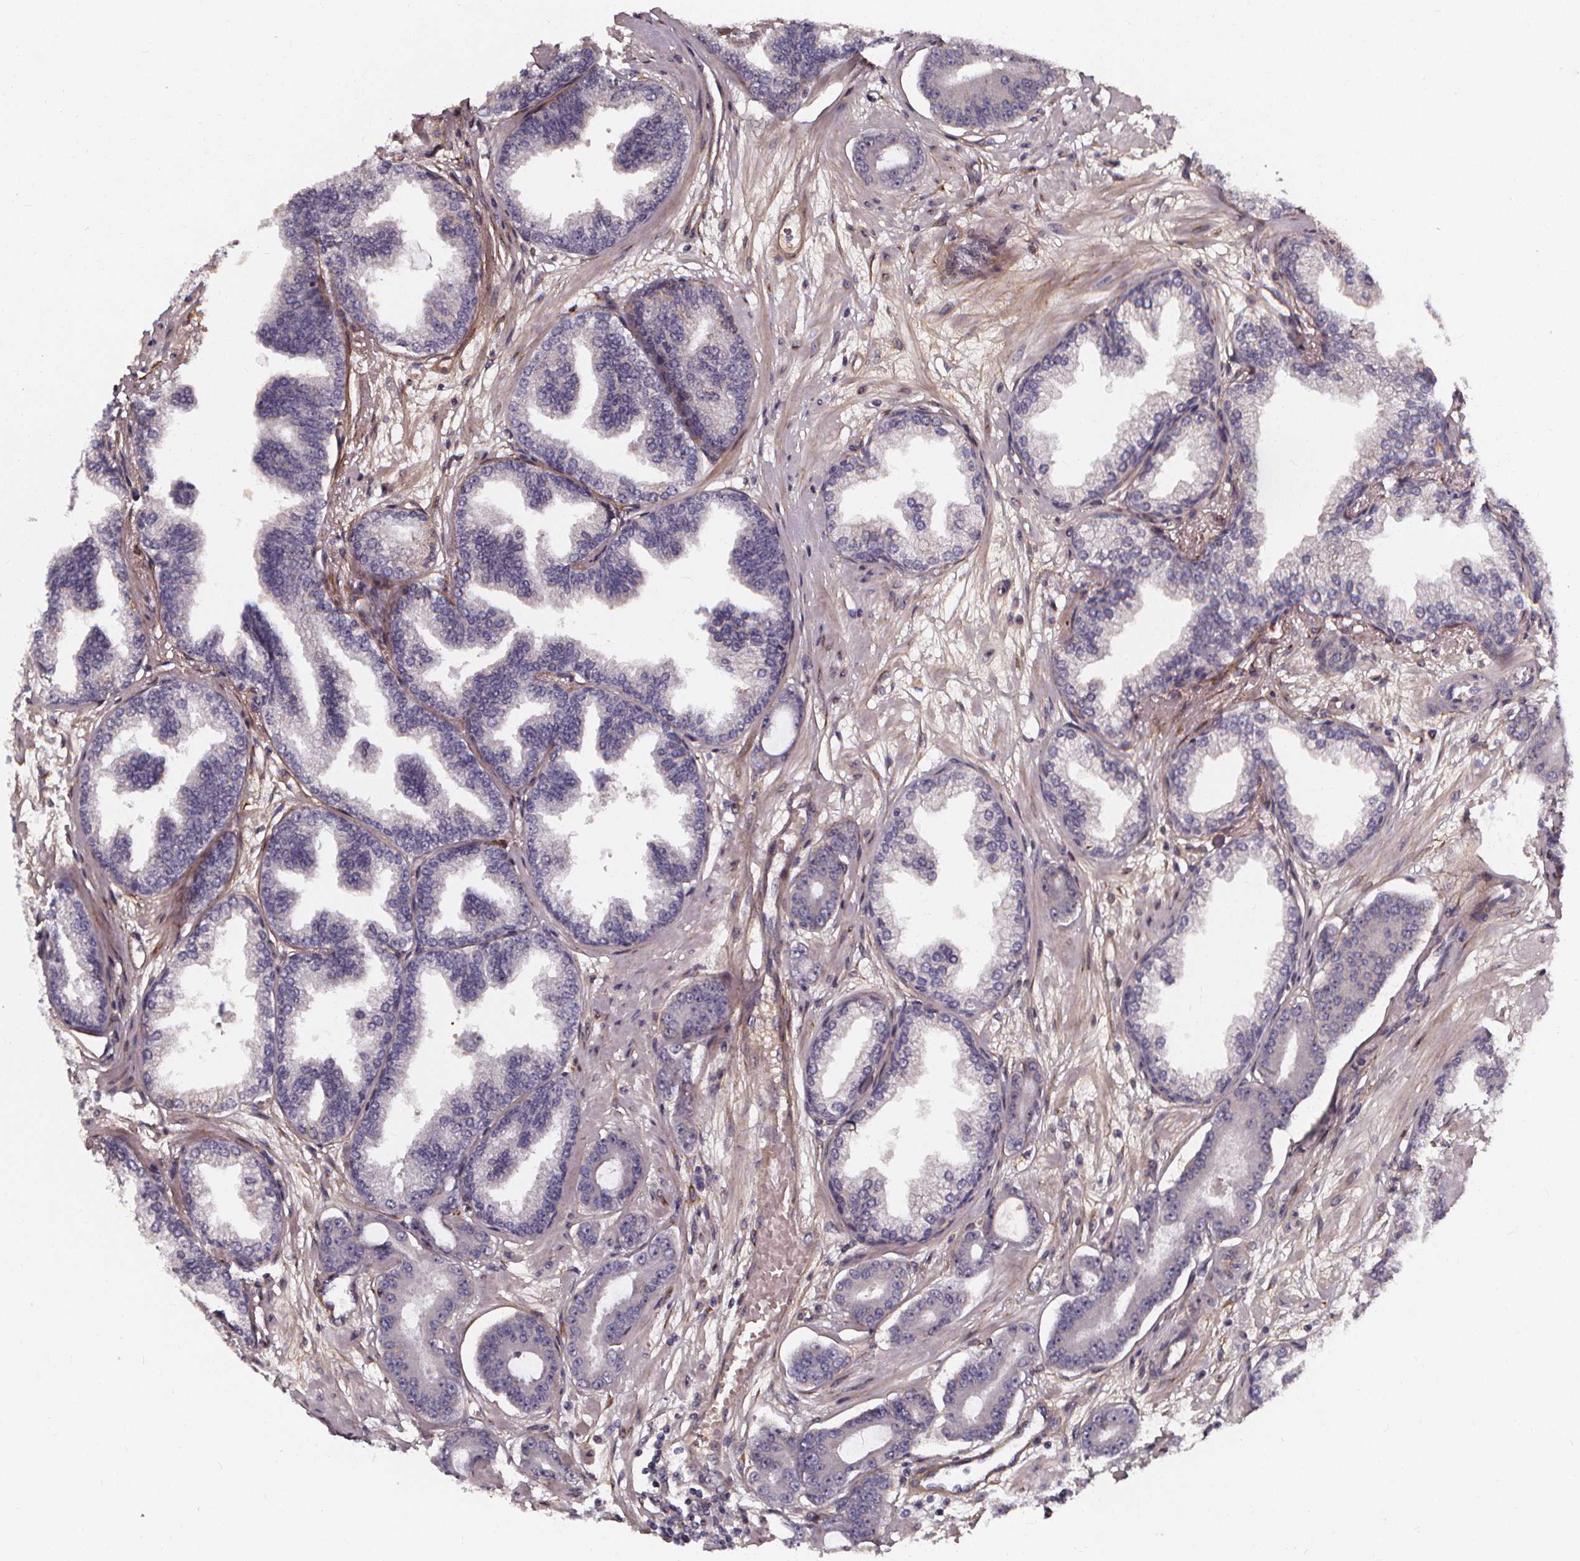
{"staining": {"intensity": "negative", "quantity": "none", "location": "none"}, "tissue": "prostate cancer", "cell_type": "Tumor cells", "image_type": "cancer", "snomed": [{"axis": "morphology", "description": "Adenocarcinoma, Low grade"}, {"axis": "topography", "description": "Prostate"}], "caption": "High magnification brightfield microscopy of adenocarcinoma (low-grade) (prostate) stained with DAB (3,3'-diaminobenzidine) (brown) and counterstained with hematoxylin (blue): tumor cells show no significant staining.", "gene": "AEBP1", "patient": {"sex": "male", "age": 64}}